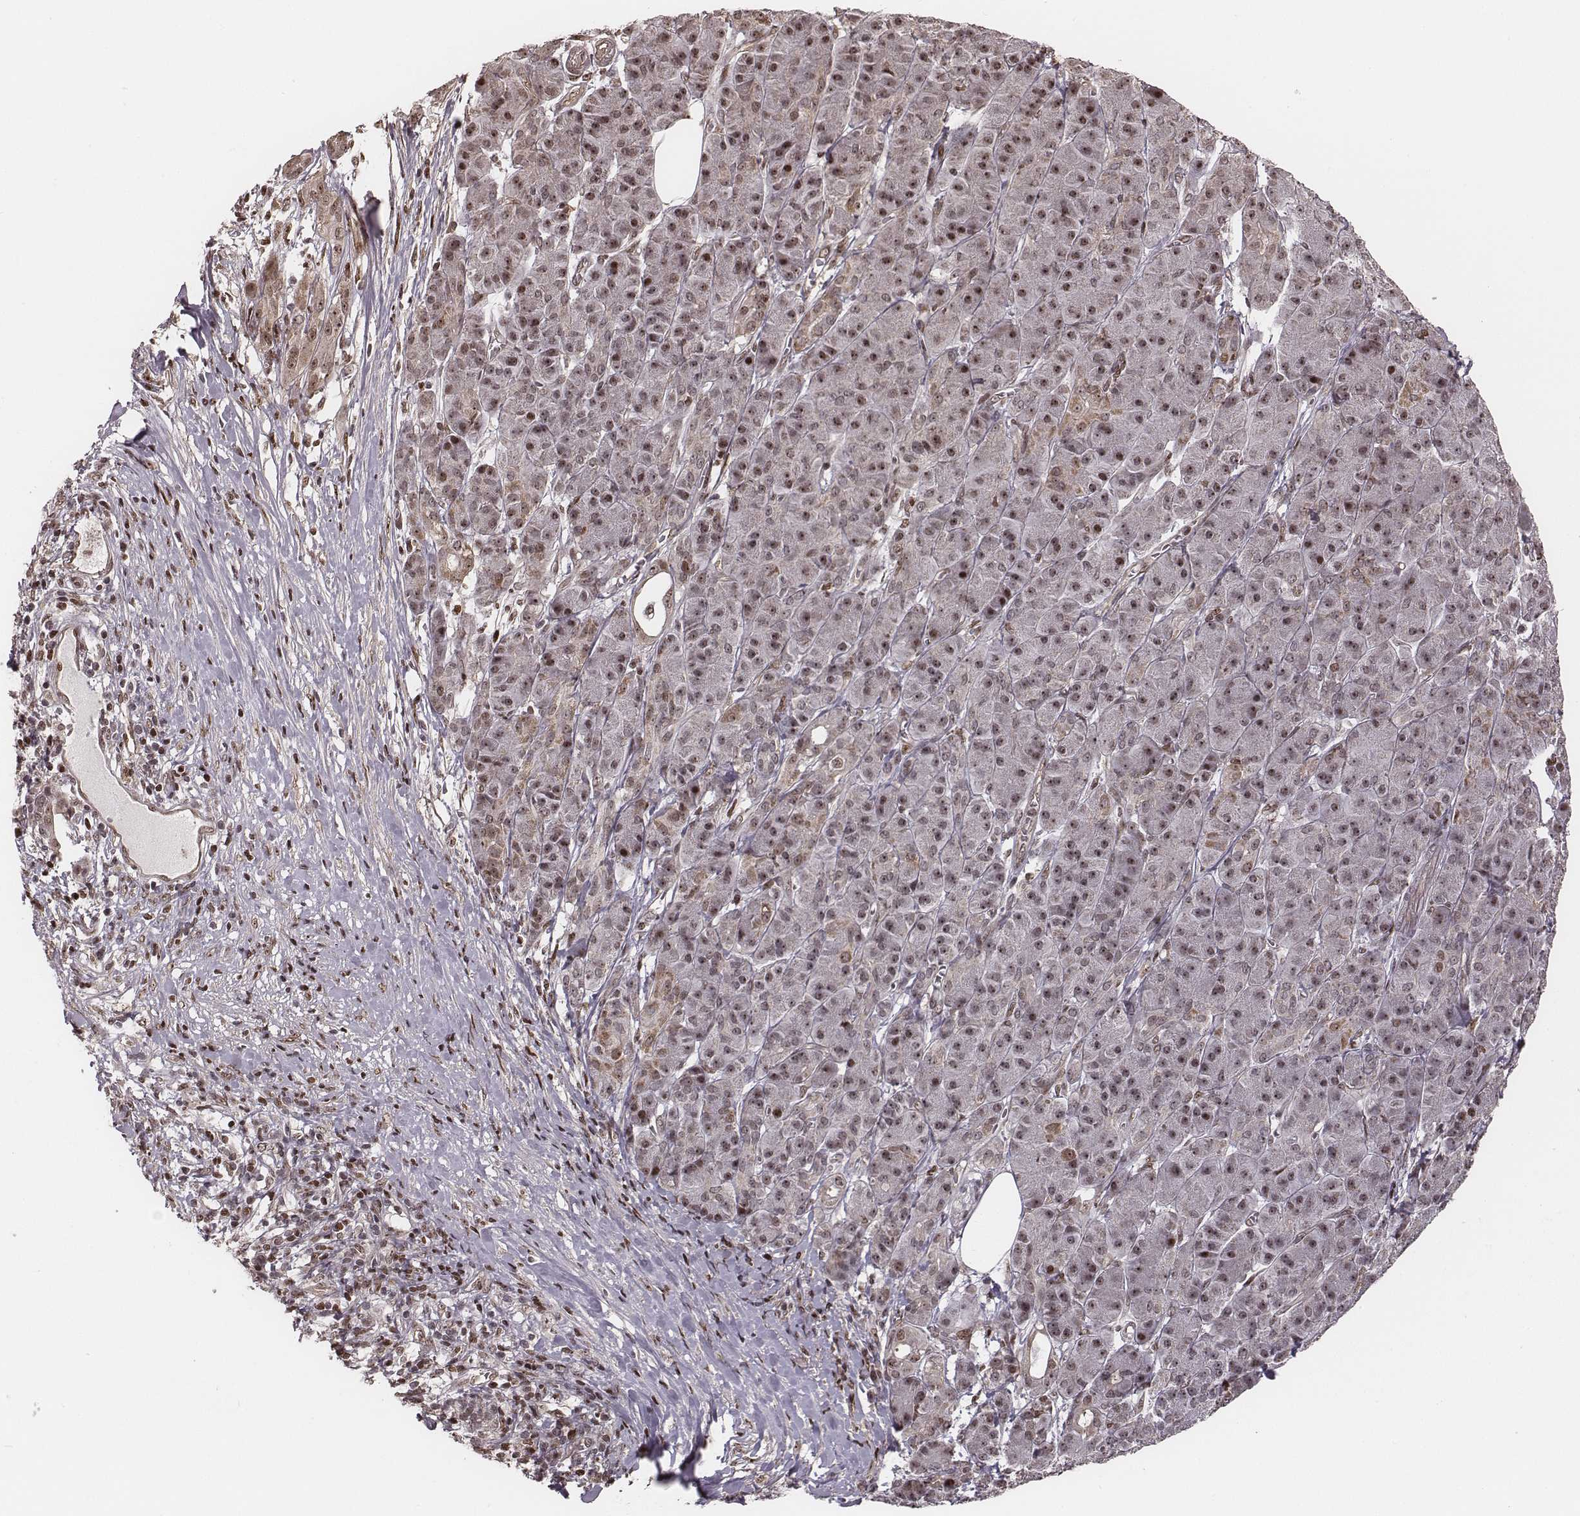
{"staining": {"intensity": "weak", "quantity": "25%-75%", "location": "cytoplasmic/membranous,nuclear"}, "tissue": "pancreatic cancer", "cell_type": "Tumor cells", "image_type": "cancer", "snomed": [{"axis": "morphology", "description": "Adenocarcinoma, NOS"}, {"axis": "topography", "description": "Pancreas"}], "caption": "Brown immunohistochemical staining in human pancreatic cancer reveals weak cytoplasmic/membranous and nuclear expression in approximately 25%-75% of tumor cells.", "gene": "VRK3", "patient": {"sex": "male", "age": 61}}